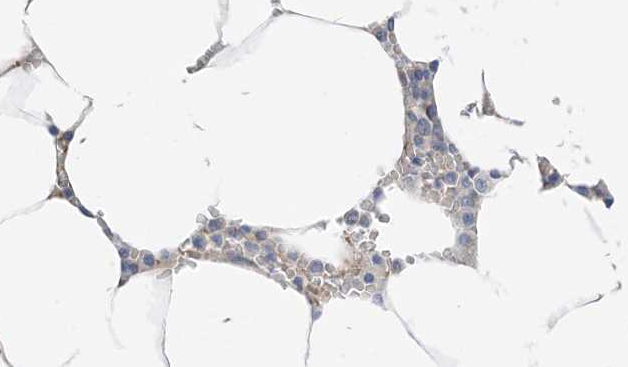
{"staining": {"intensity": "strong", "quantity": "<25%", "location": "cytoplasmic/membranous"}, "tissue": "bone marrow", "cell_type": "Hematopoietic cells", "image_type": "normal", "snomed": [{"axis": "morphology", "description": "Normal tissue, NOS"}, {"axis": "topography", "description": "Bone marrow"}], "caption": "Protein expression analysis of unremarkable human bone marrow reveals strong cytoplasmic/membranous positivity in approximately <25% of hematopoietic cells.", "gene": "KIFBP", "patient": {"sex": "male", "age": 70}}